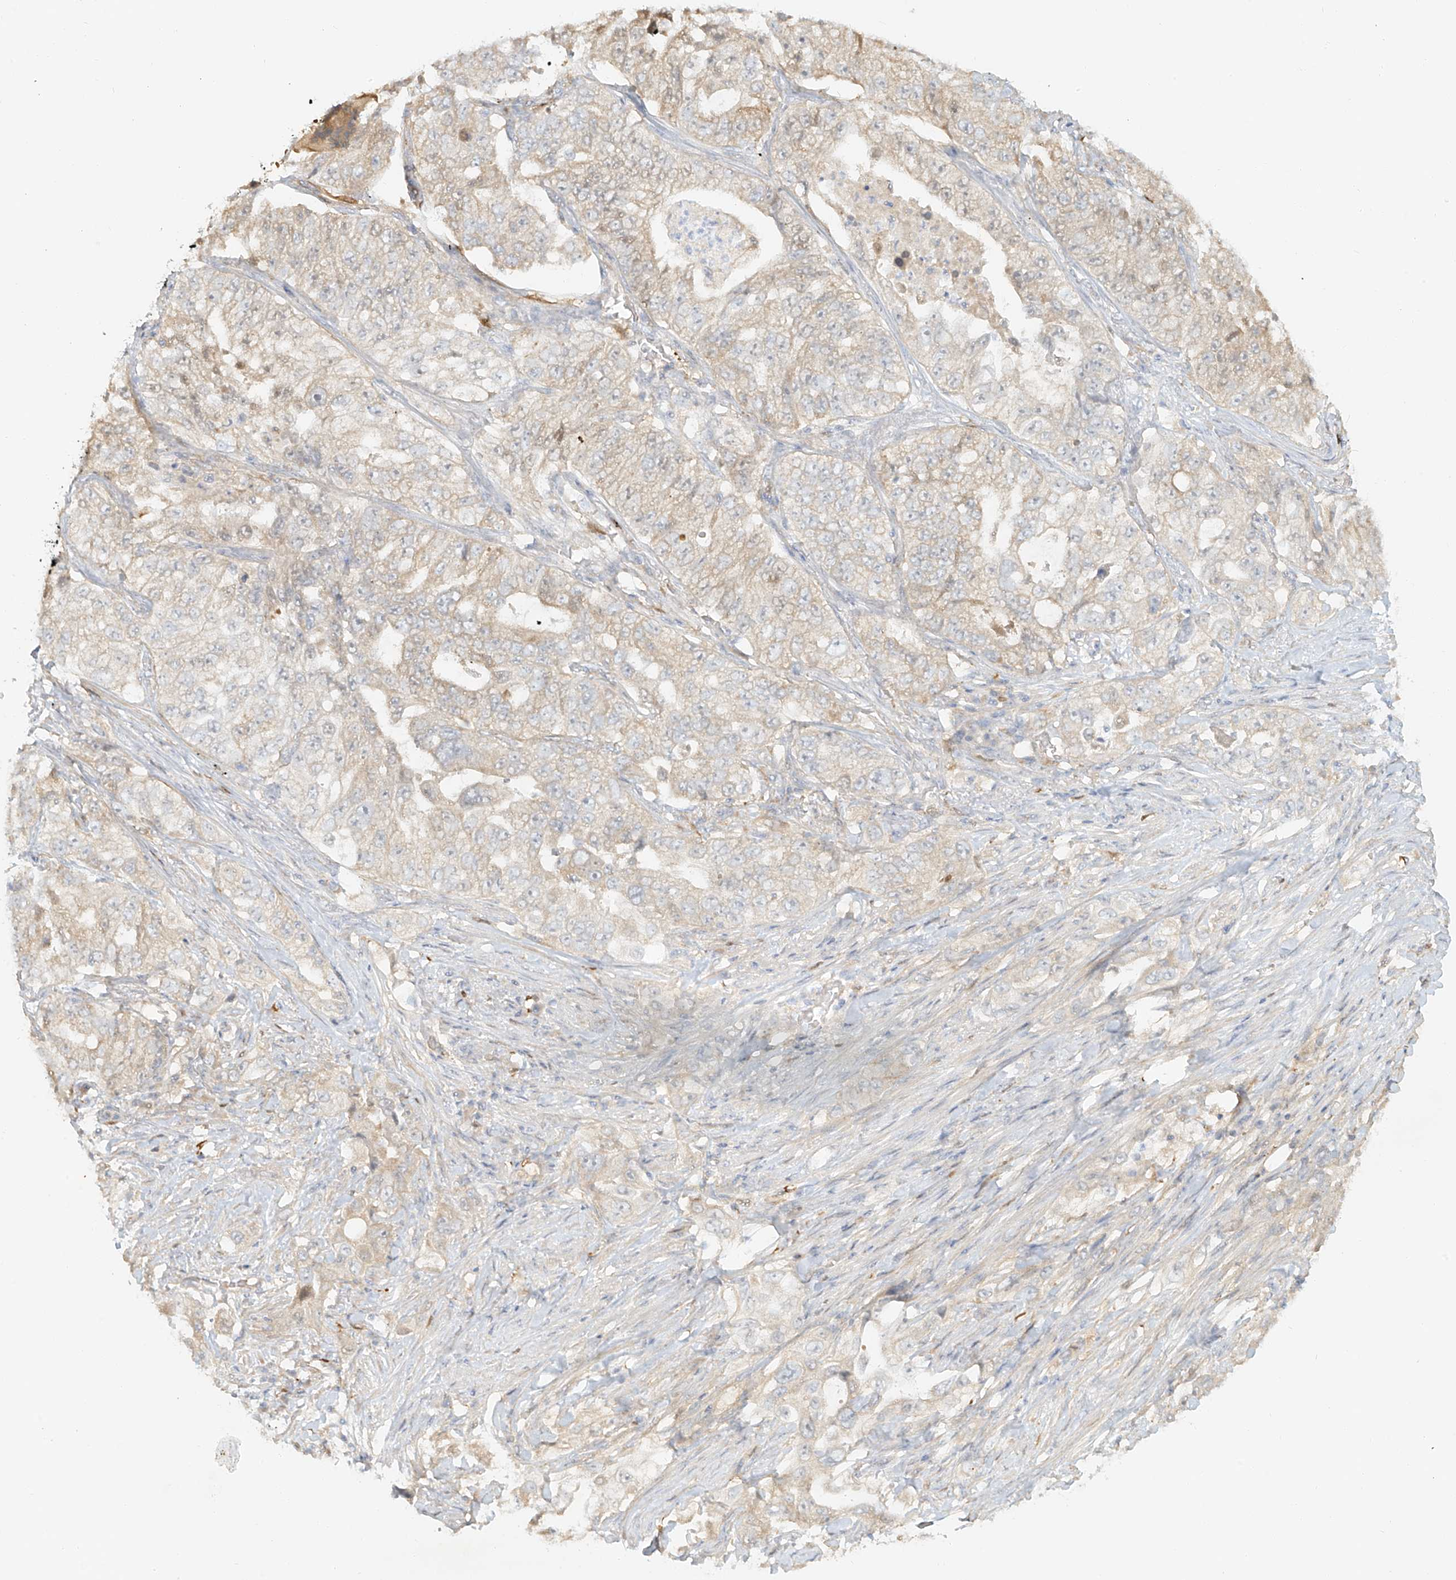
{"staining": {"intensity": "weak", "quantity": "<25%", "location": "cytoplasmic/membranous"}, "tissue": "lung cancer", "cell_type": "Tumor cells", "image_type": "cancer", "snomed": [{"axis": "morphology", "description": "Adenocarcinoma, NOS"}, {"axis": "topography", "description": "Lung"}], "caption": "Immunohistochemistry of human lung adenocarcinoma shows no positivity in tumor cells.", "gene": "UPK1B", "patient": {"sex": "female", "age": 51}}